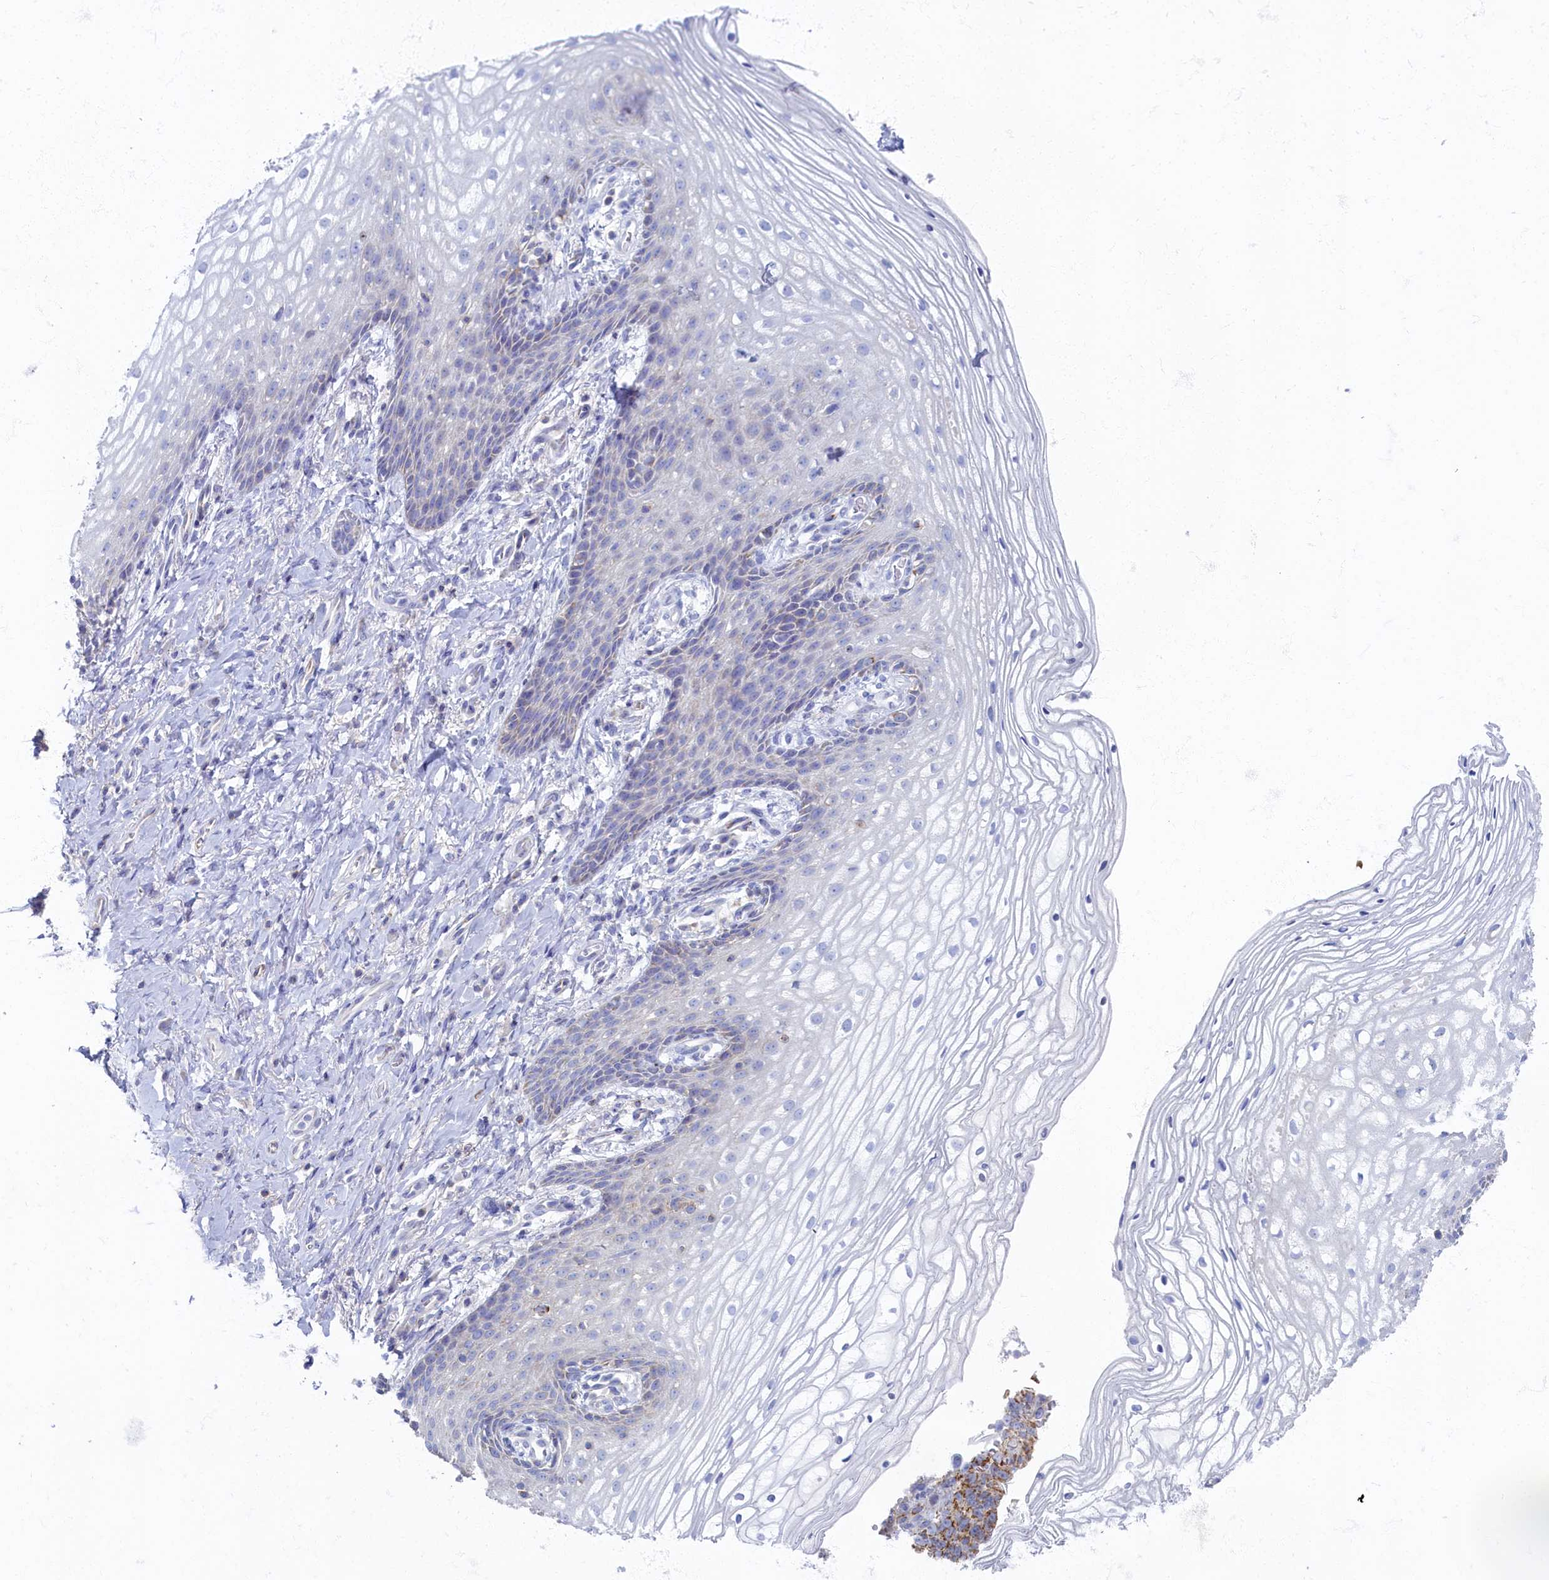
{"staining": {"intensity": "negative", "quantity": "none", "location": "none"}, "tissue": "vagina", "cell_type": "Squamous epithelial cells", "image_type": "normal", "snomed": [{"axis": "morphology", "description": "Normal tissue, NOS"}, {"axis": "topography", "description": "Vagina"}], "caption": "Micrograph shows no protein staining in squamous epithelial cells of unremarkable vagina.", "gene": "OCIAD2", "patient": {"sex": "female", "age": 60}}